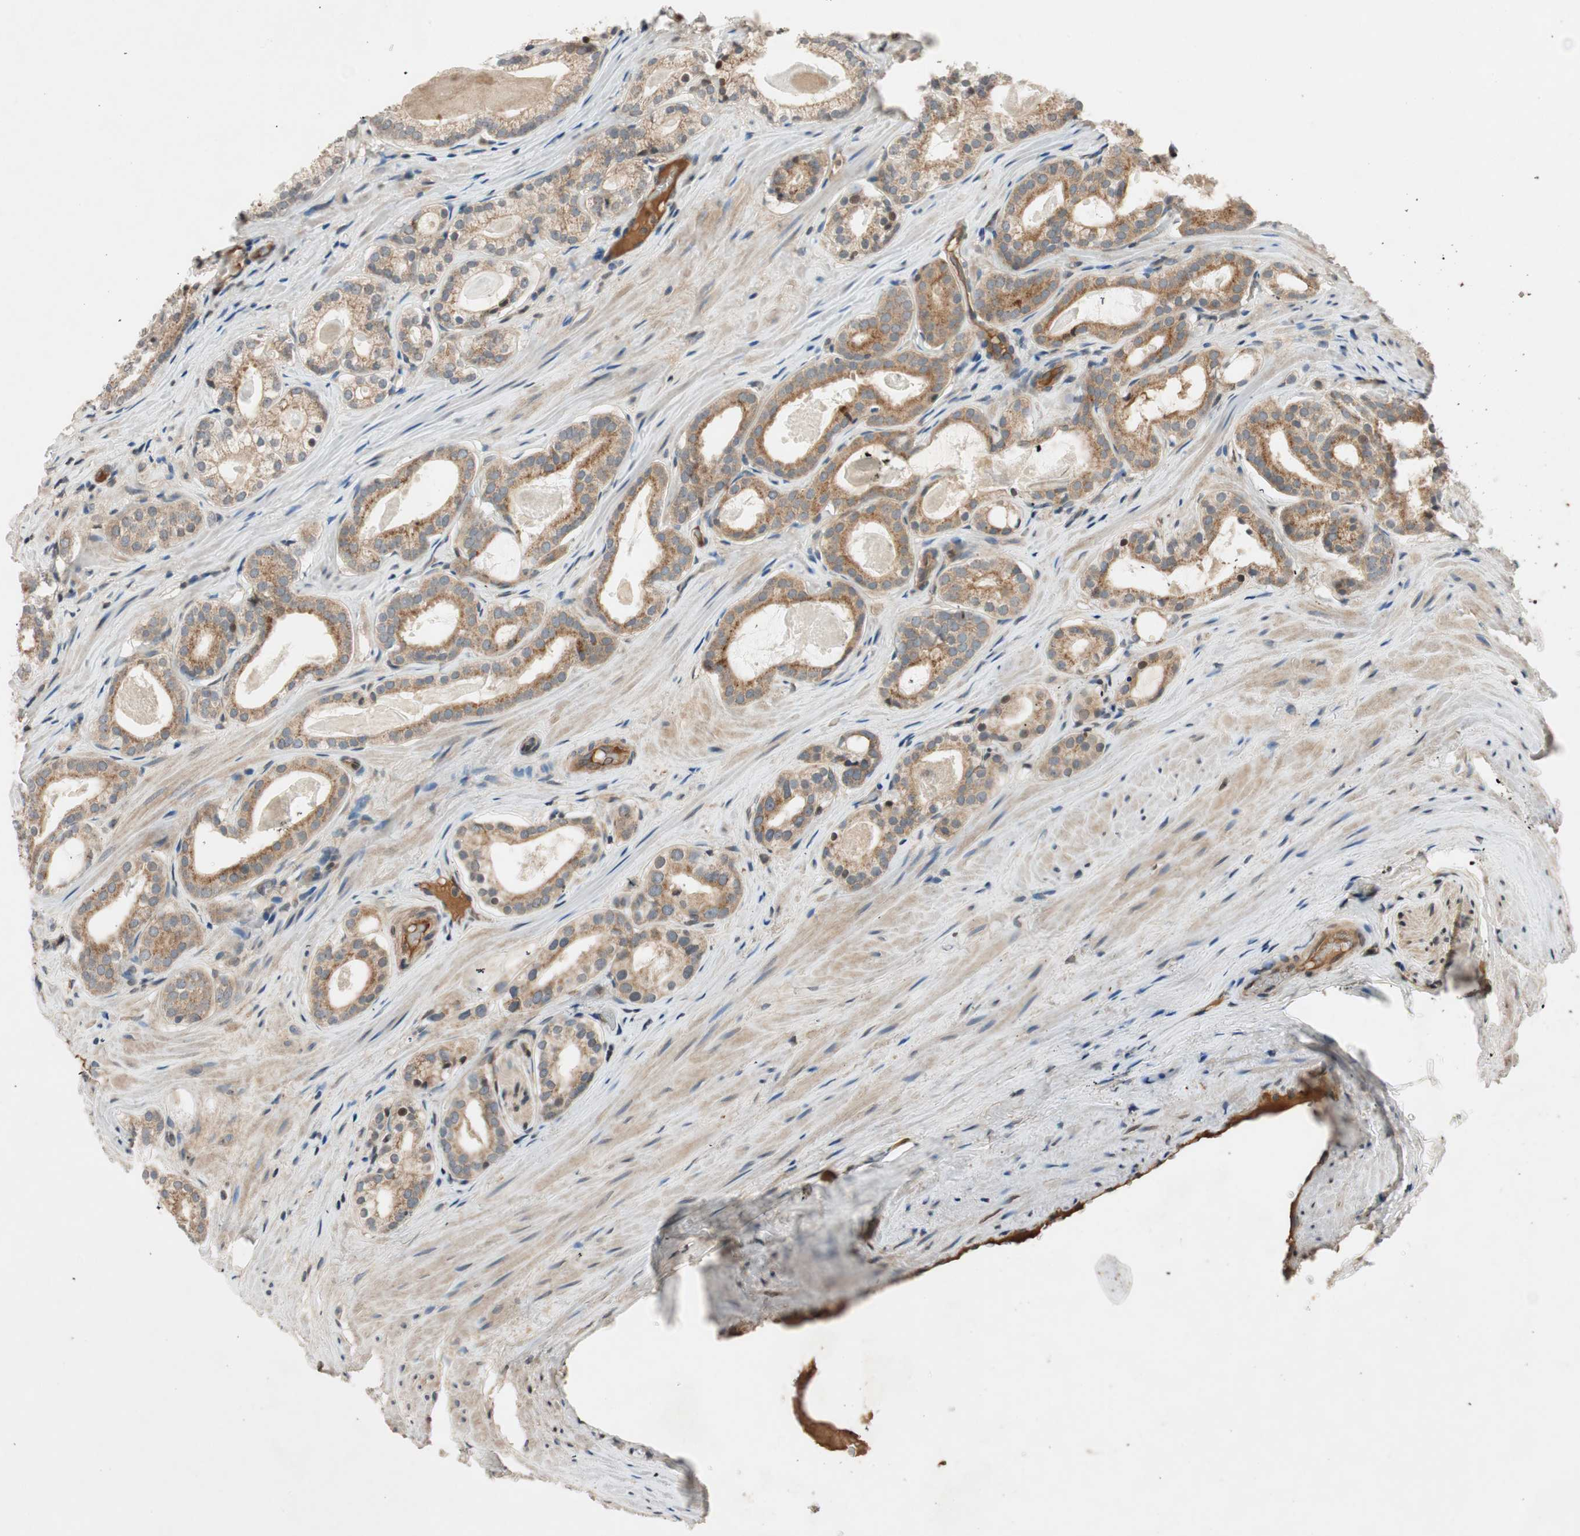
{"staining": {"intensity": "moderate", "quantity": ">75%", "location": "cytoplasmic/membranous,nuclear"}, "tissue": "prostate cancer", "cell_type": "Tumor cells", "image_type": "cancer", "snomed": [{"axis": "morphology", "description": "Adenocarcinoma, Low grade"}, {"axis": "topography", "description": "Prostate"}], "caption": "There is medium levels of moderate cytoplasmic/membranous and nuclear staining in tumor cells of prostate cancer (low-grade adenocarcinoma), as demonstrated by immunohistochemical staining (brown color).", "gene": "GCLM", "patient": {"sex": "male", "age": 59}}